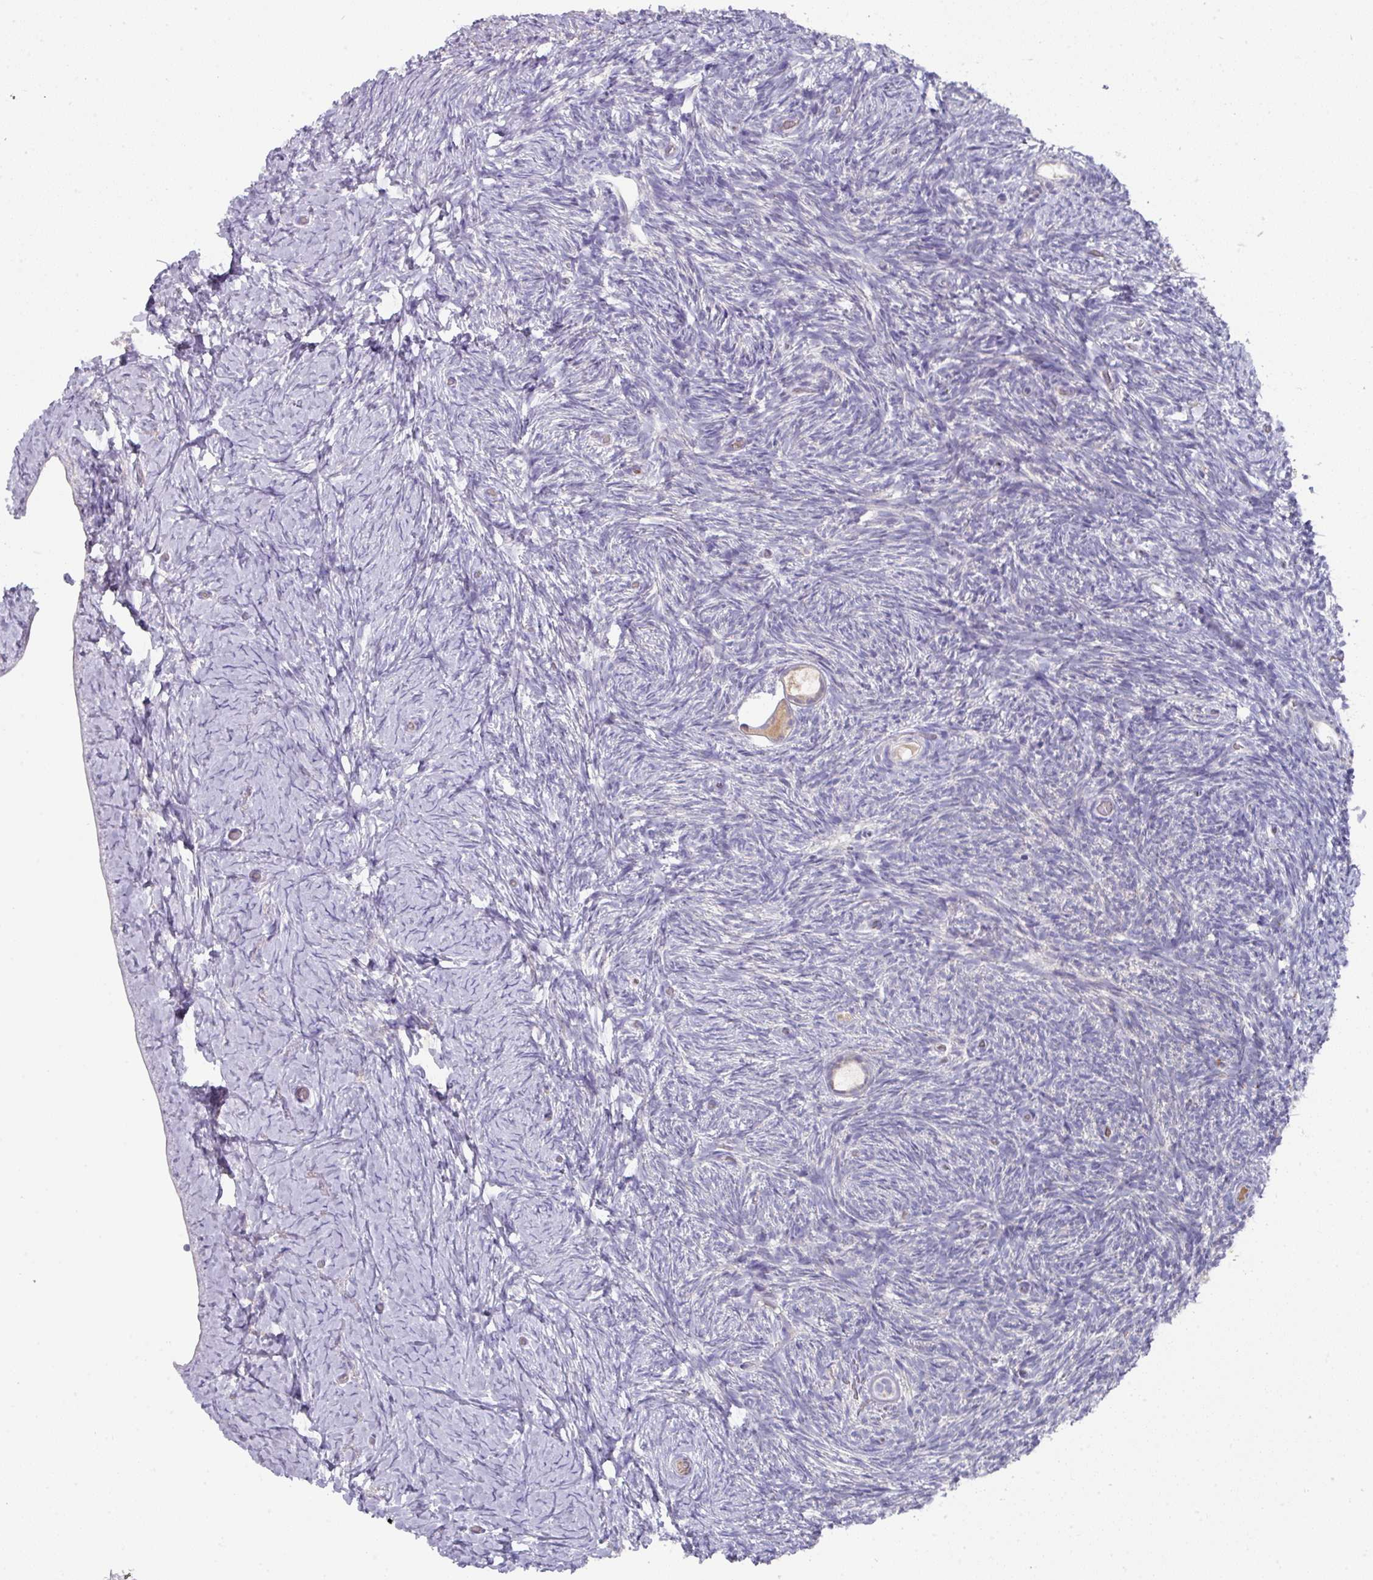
{"staining": {"intensity": "weak", "quantity": "25%-75%", "location": "cytoplasmic/membranous"}, "tissue": "ovary", "cell_type": "Follicle cells", "image_type": "normal", "snomed": [{"axis": "morphology", "description": "Normal tissue, NOS"}, {"axis": "topography", "description": "Ovary"}], "caption": "The histopathology image shows staining of benign ovary, revealing weak cytoplasmic/membranous protein positivity (brown color) within follicle cells.", "gene": "IL4R", "patient": {"sex": "female", "age": 39}}